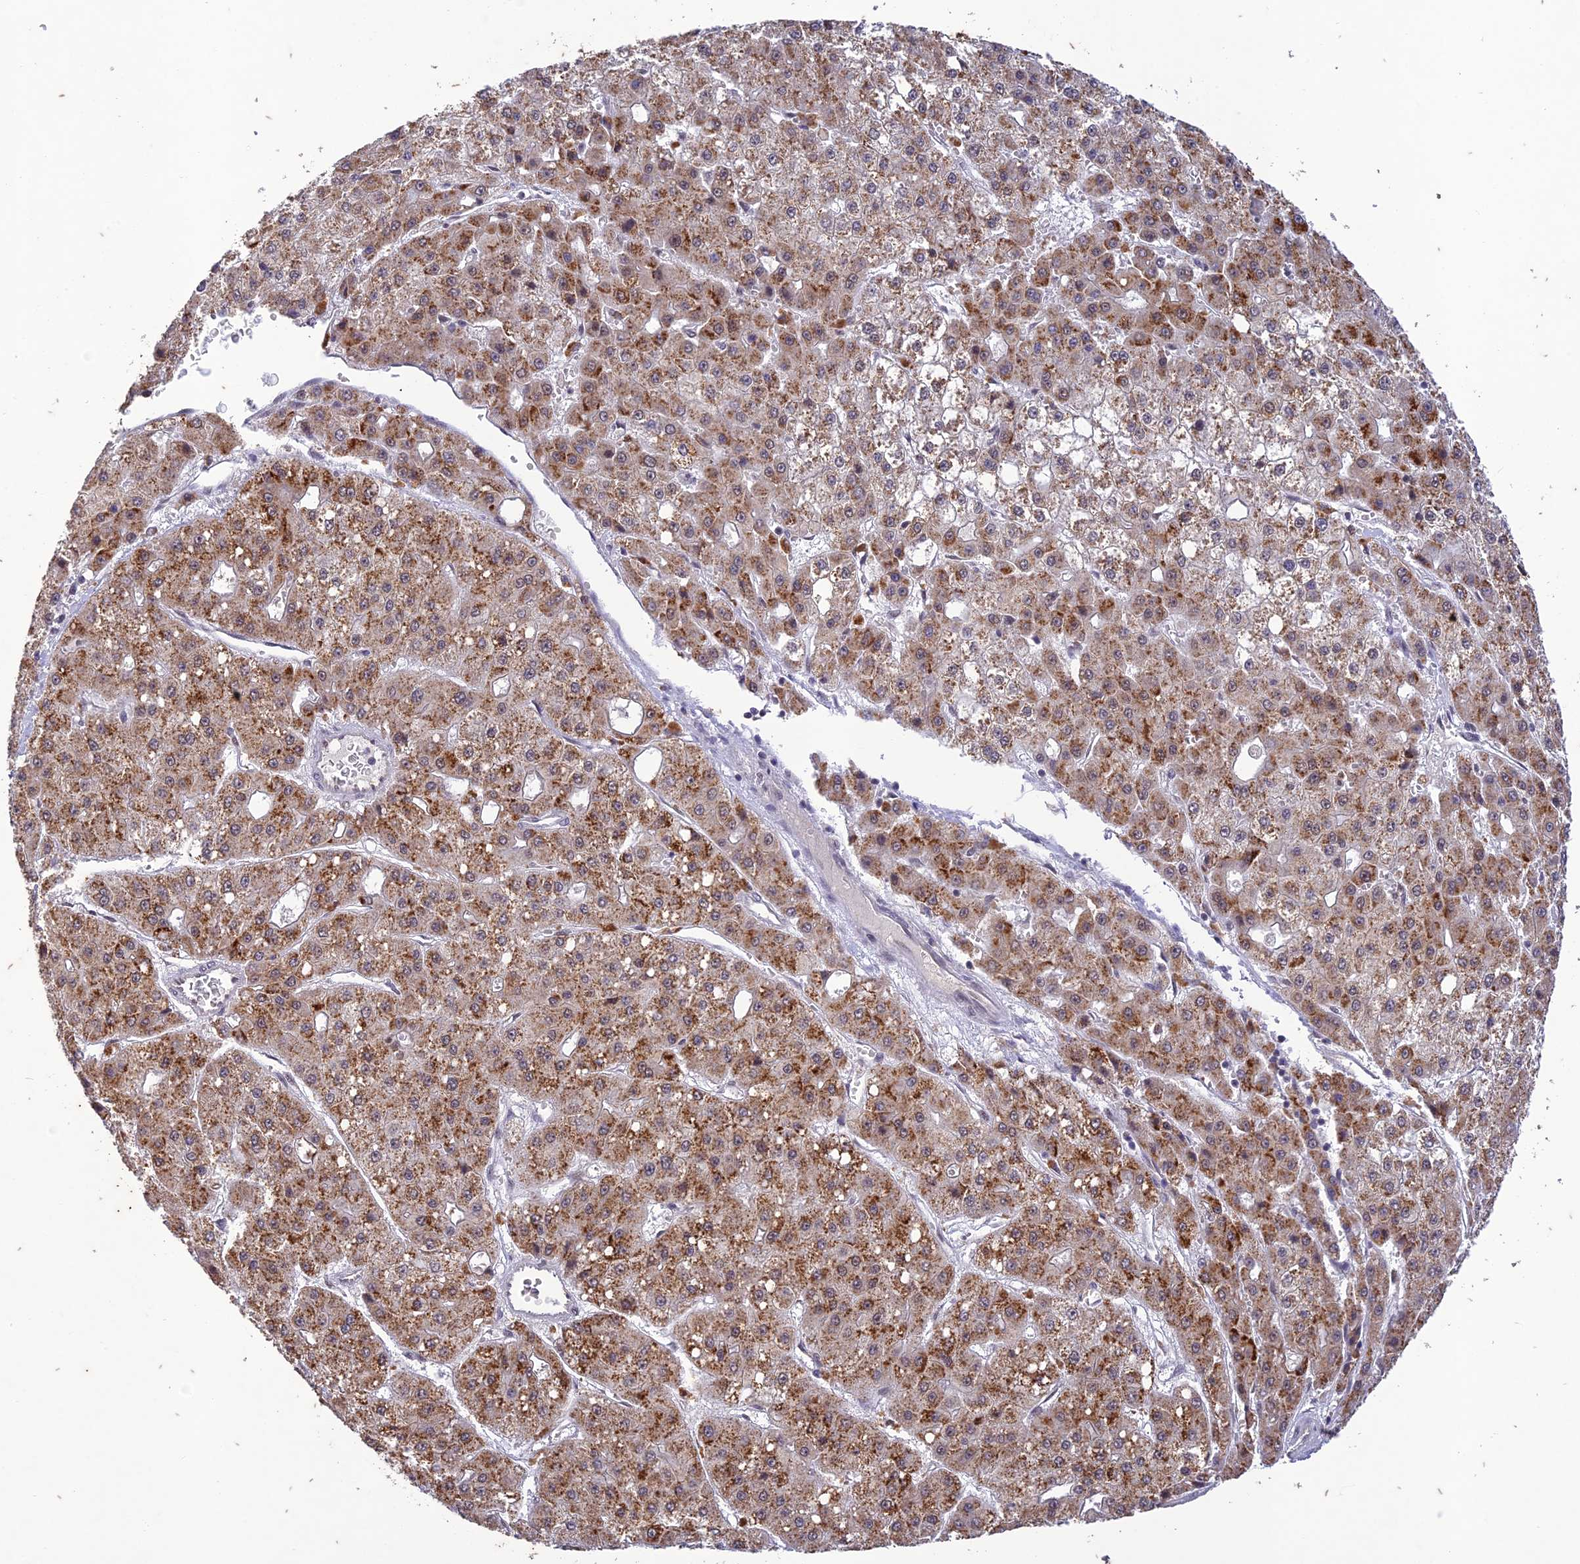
{"staining": {"intensity": "moderate", "quantity": ">75%", "location": "cytoplasmic/membranous"}, "tissue": "liver cancer", "cell_type": "Tumor cells", "image_type": "cancer", "snomed": [{"axis": "morphology", "description": "Carcinoma, Hepatocellular, NOS"}, {"axis": "topography", "description": "Liver"}], "caption": "The histopathology image exhibits immunohistochemical staining of hepatocellular carcinoma (liver). There is moderate cytoplasmic/membranous positivity is present in about >75% of tumor cells.", "gene": "POP4", "patient": {"sex": "male", "age": 47}}